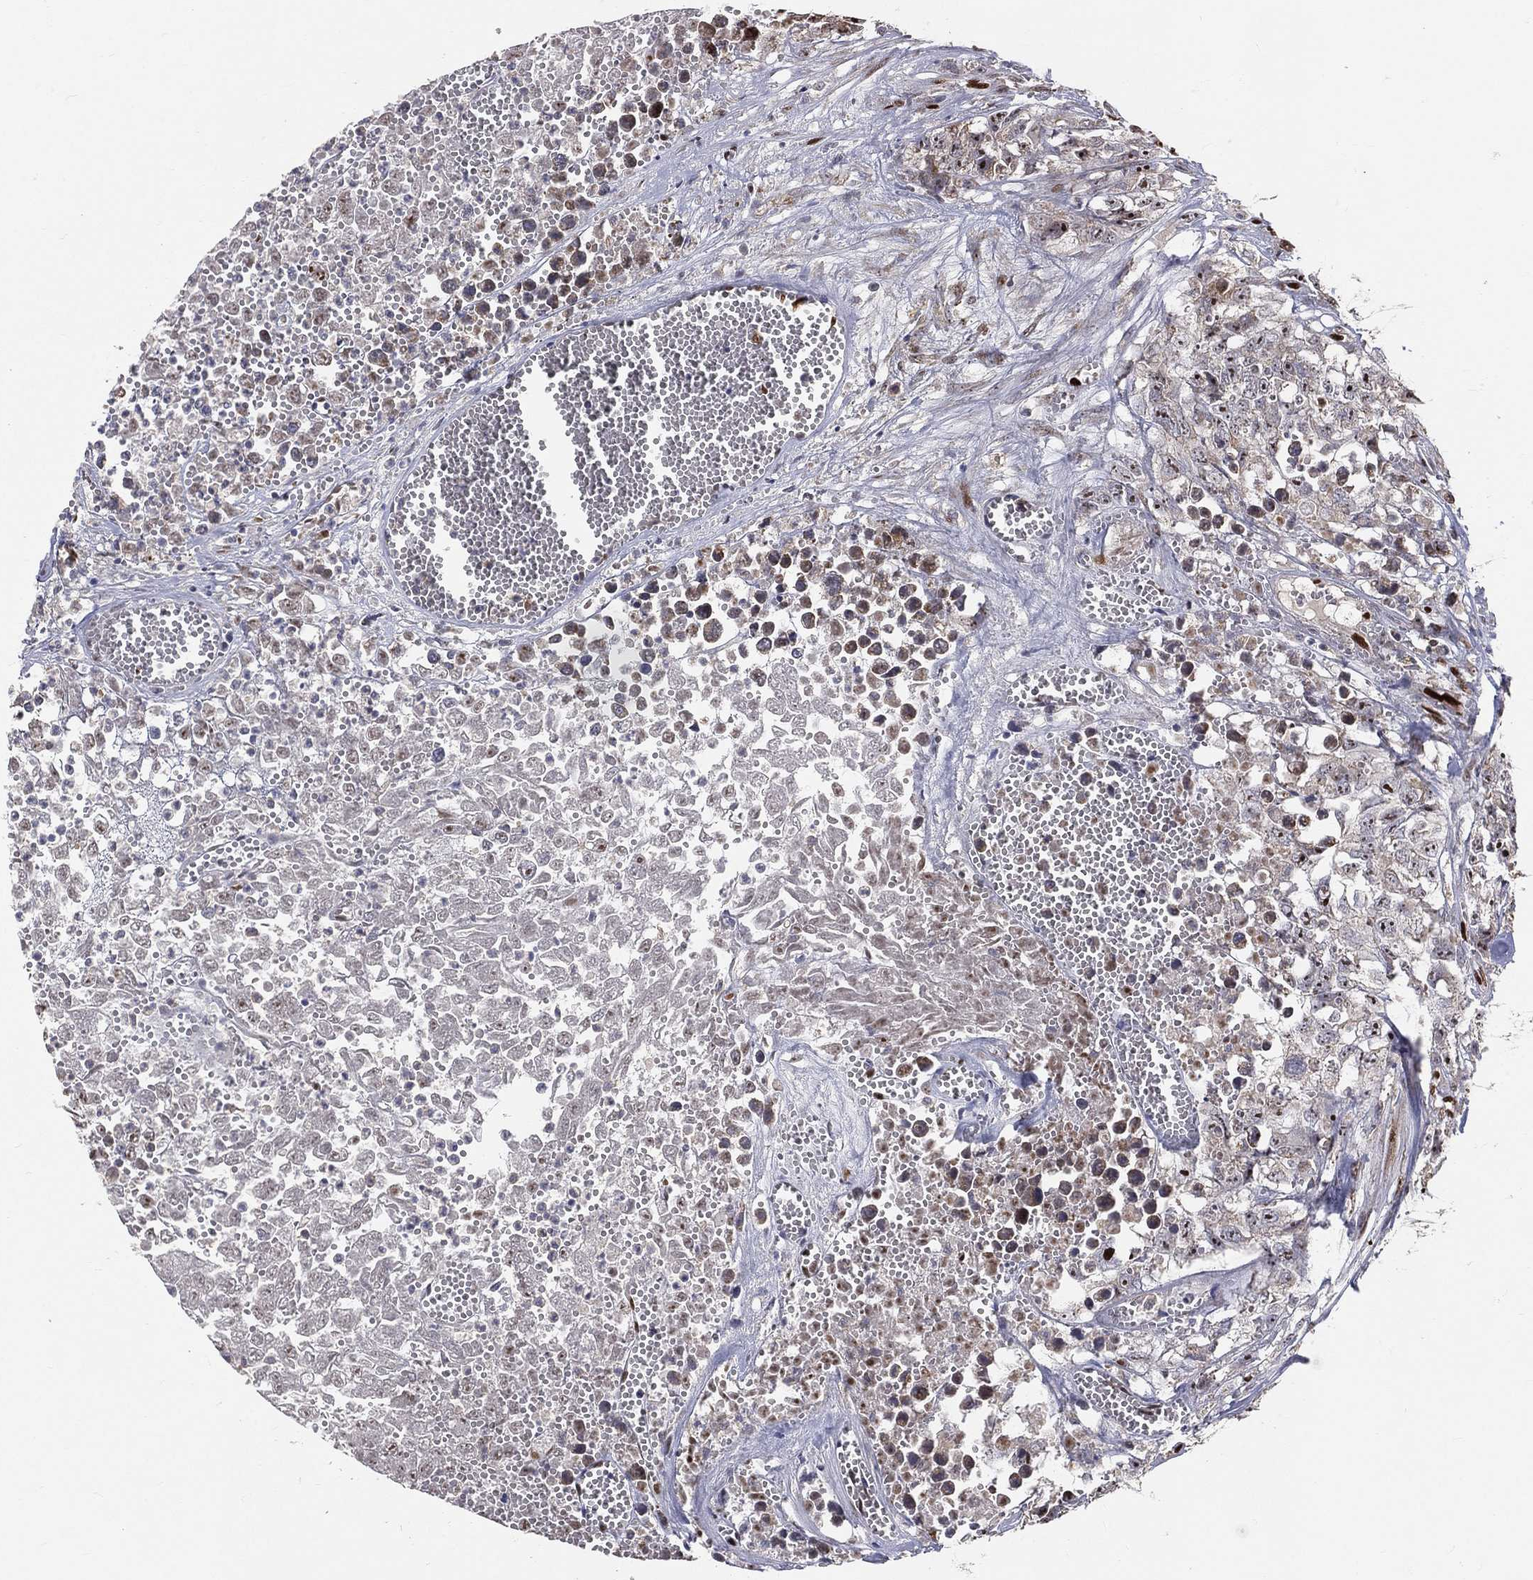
{"staining": {"intensity": "moderate", "quantity": "<25%", "location": "cytoplasmic/membranous"}, "tissue": "testis cancer", "cell_type": "Tumor cells", "image_type": "cancer", "snomed": [{"axis": "morphology", "description": "Seminoma, NOS"}, {"axis": "morphology", "description": "Carcinoma, Embryonal, NOS"}, {"axis": "topography", "description": "Testis"}], "caption": "A high-resolution photomicrograph shows IHC staining of testis cancer (embryonal carcinoma), which shows moderate cytoplasmic/membranous expression in approximately <25% of tumor cells. Nuclei are stained in blue.", "gene": "ZEB1", "patient": {"sex": "male", "age": 22}}